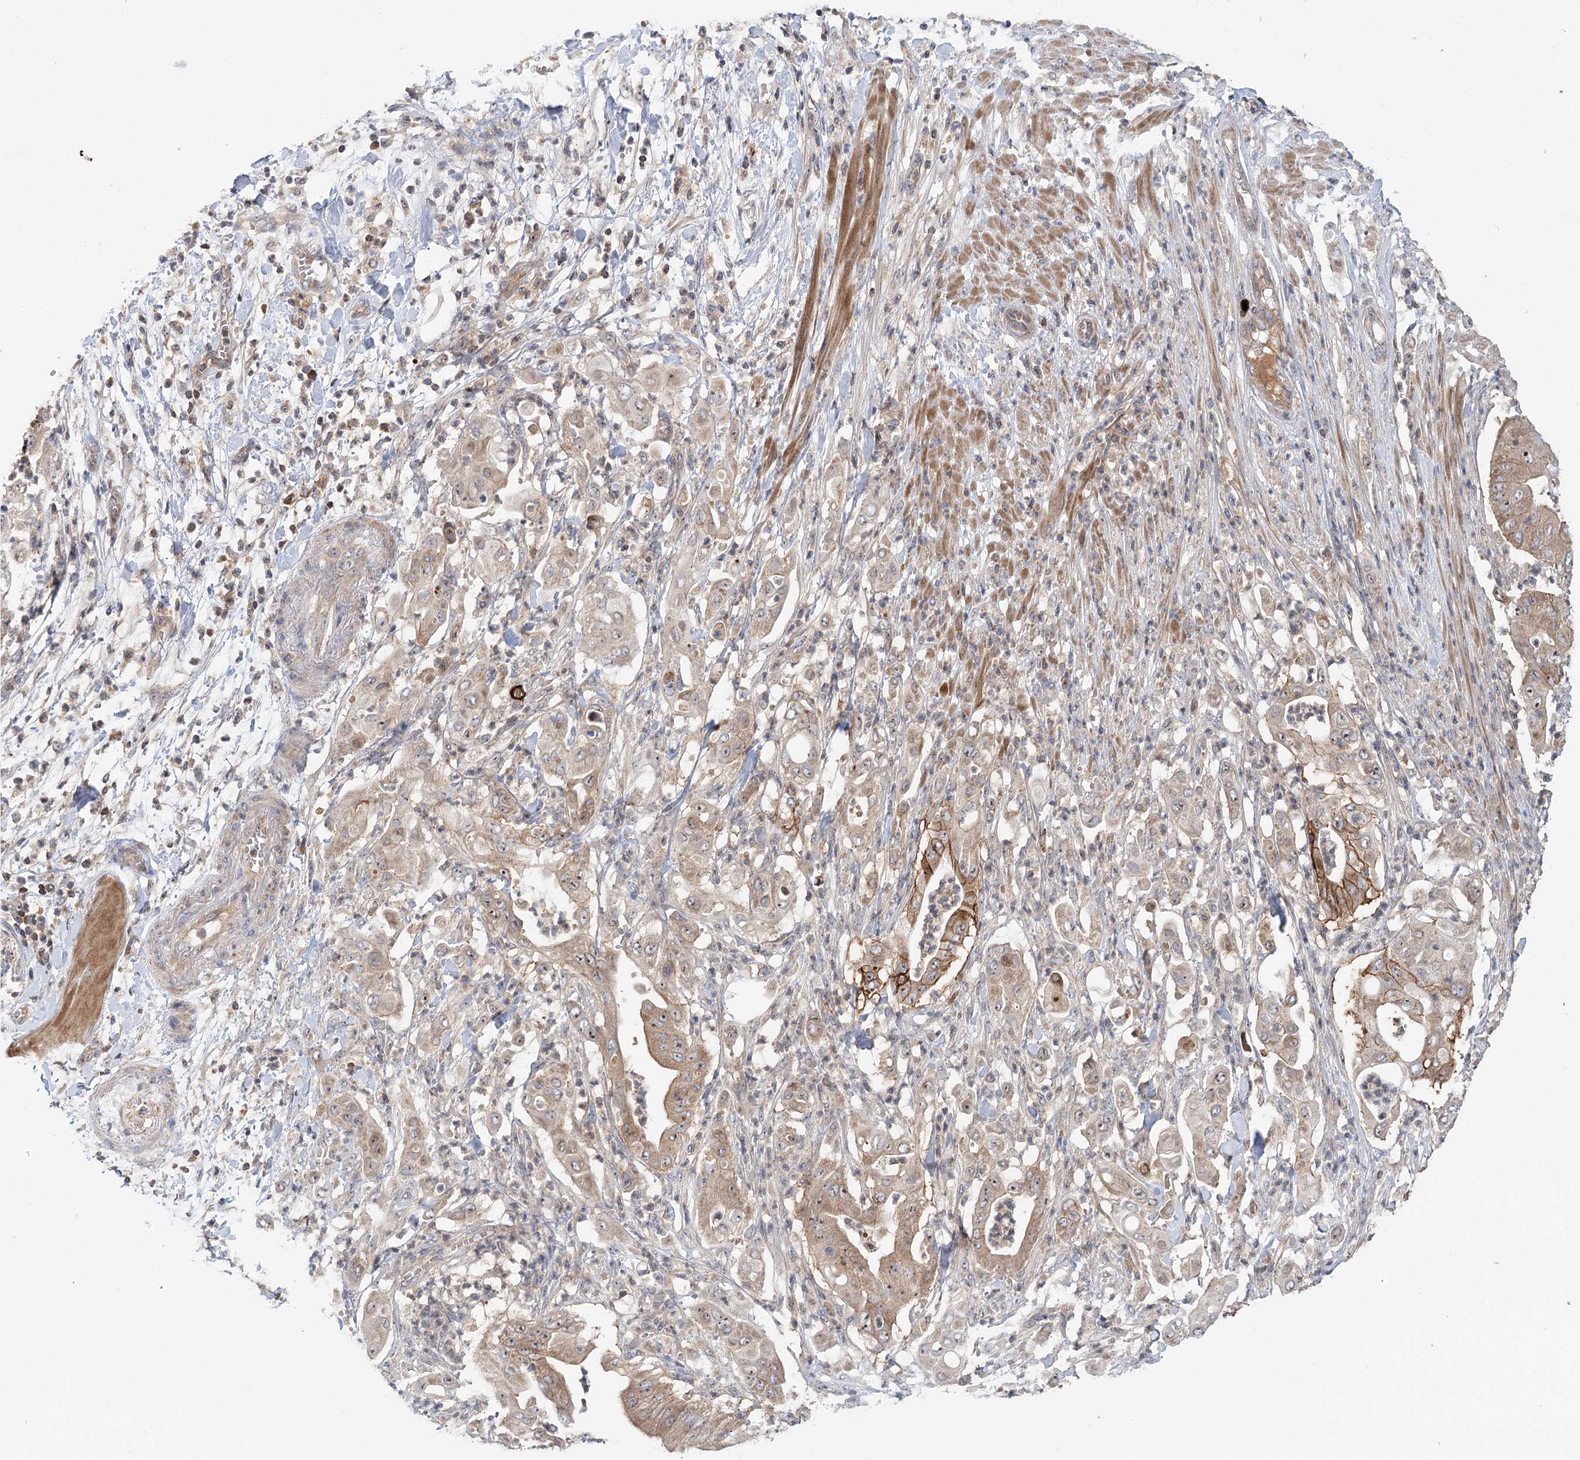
{"staining": {"intensity": "moderate", "quantity": ">75%", "location": "cytoplasmic/membranous,nuclear"}, "tissue": "pancreatic cancer", "cell_type": "Tumor cells", "image_type": "cancer", "snomed": [{"axis": "morphology", "description": "Adenocarcinoma, NOS"}, {"axis": "topography", "description": "Pancreas"}], "caption": "Pancreatic cancer stained with a protein marker shows moderate staining in tumor cells.", "gene": "RAPGEF6", "patient": {"sex": "female", "age": 77}}